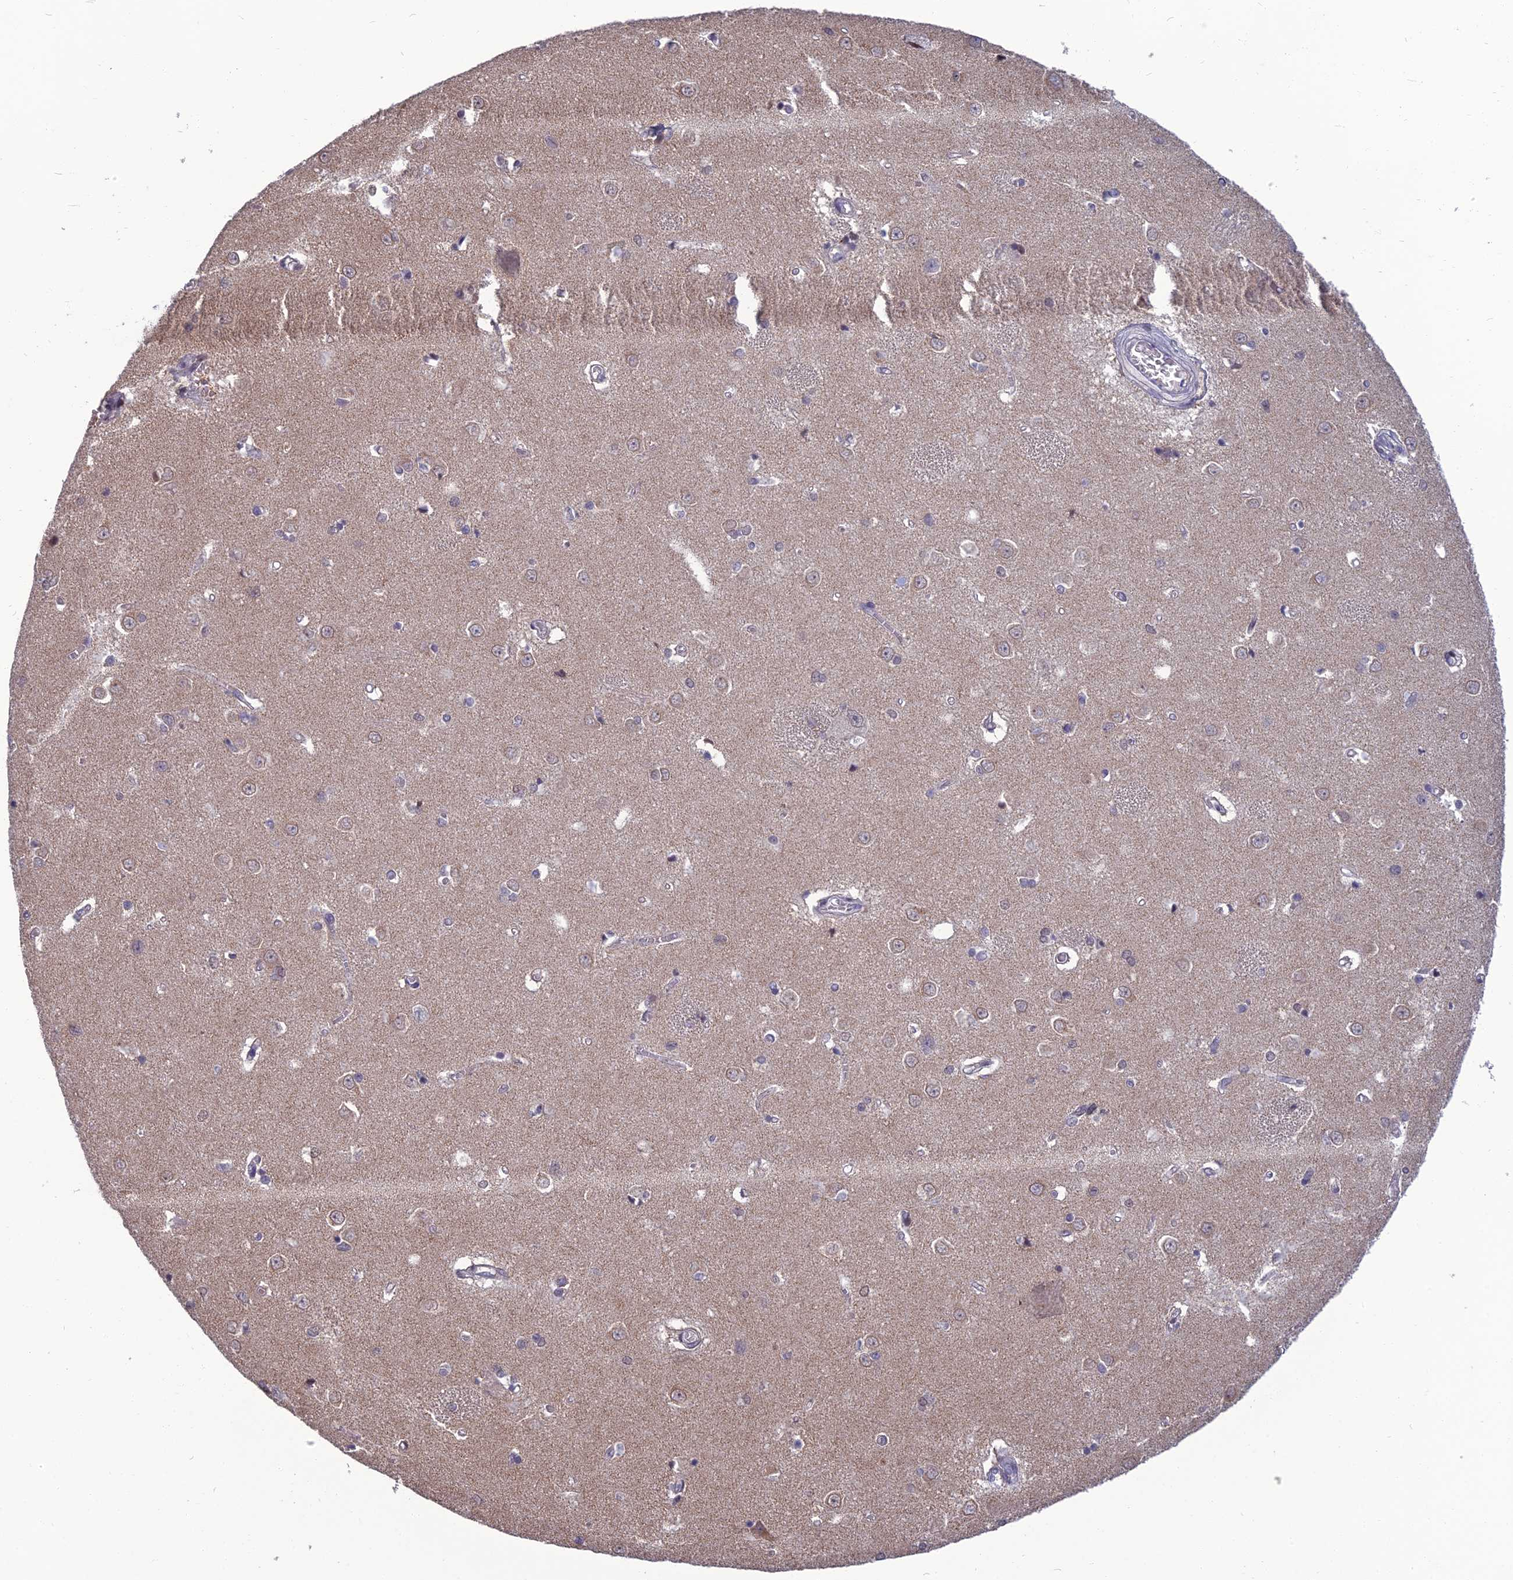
{"staining": {"intensity": "moderate", "quantity": "<25%", "location": "nuclear"}, "tissue": "caudate", "cell_type": "Glial cells", "image_type": "normal", "snomed": [{"axis": "morphology", "description": "Normal tissue, NOS"}, {"axis": "topography", "description": "Lateral ventricle wall"}], "caption": "This image shows immunohistochemistry staining of unremarkable human caudate, with low moderate nuclear staining in about <25% of glial cells.", "gene": "NR4A3", "patient": {"sex": "male", "age": 37}}